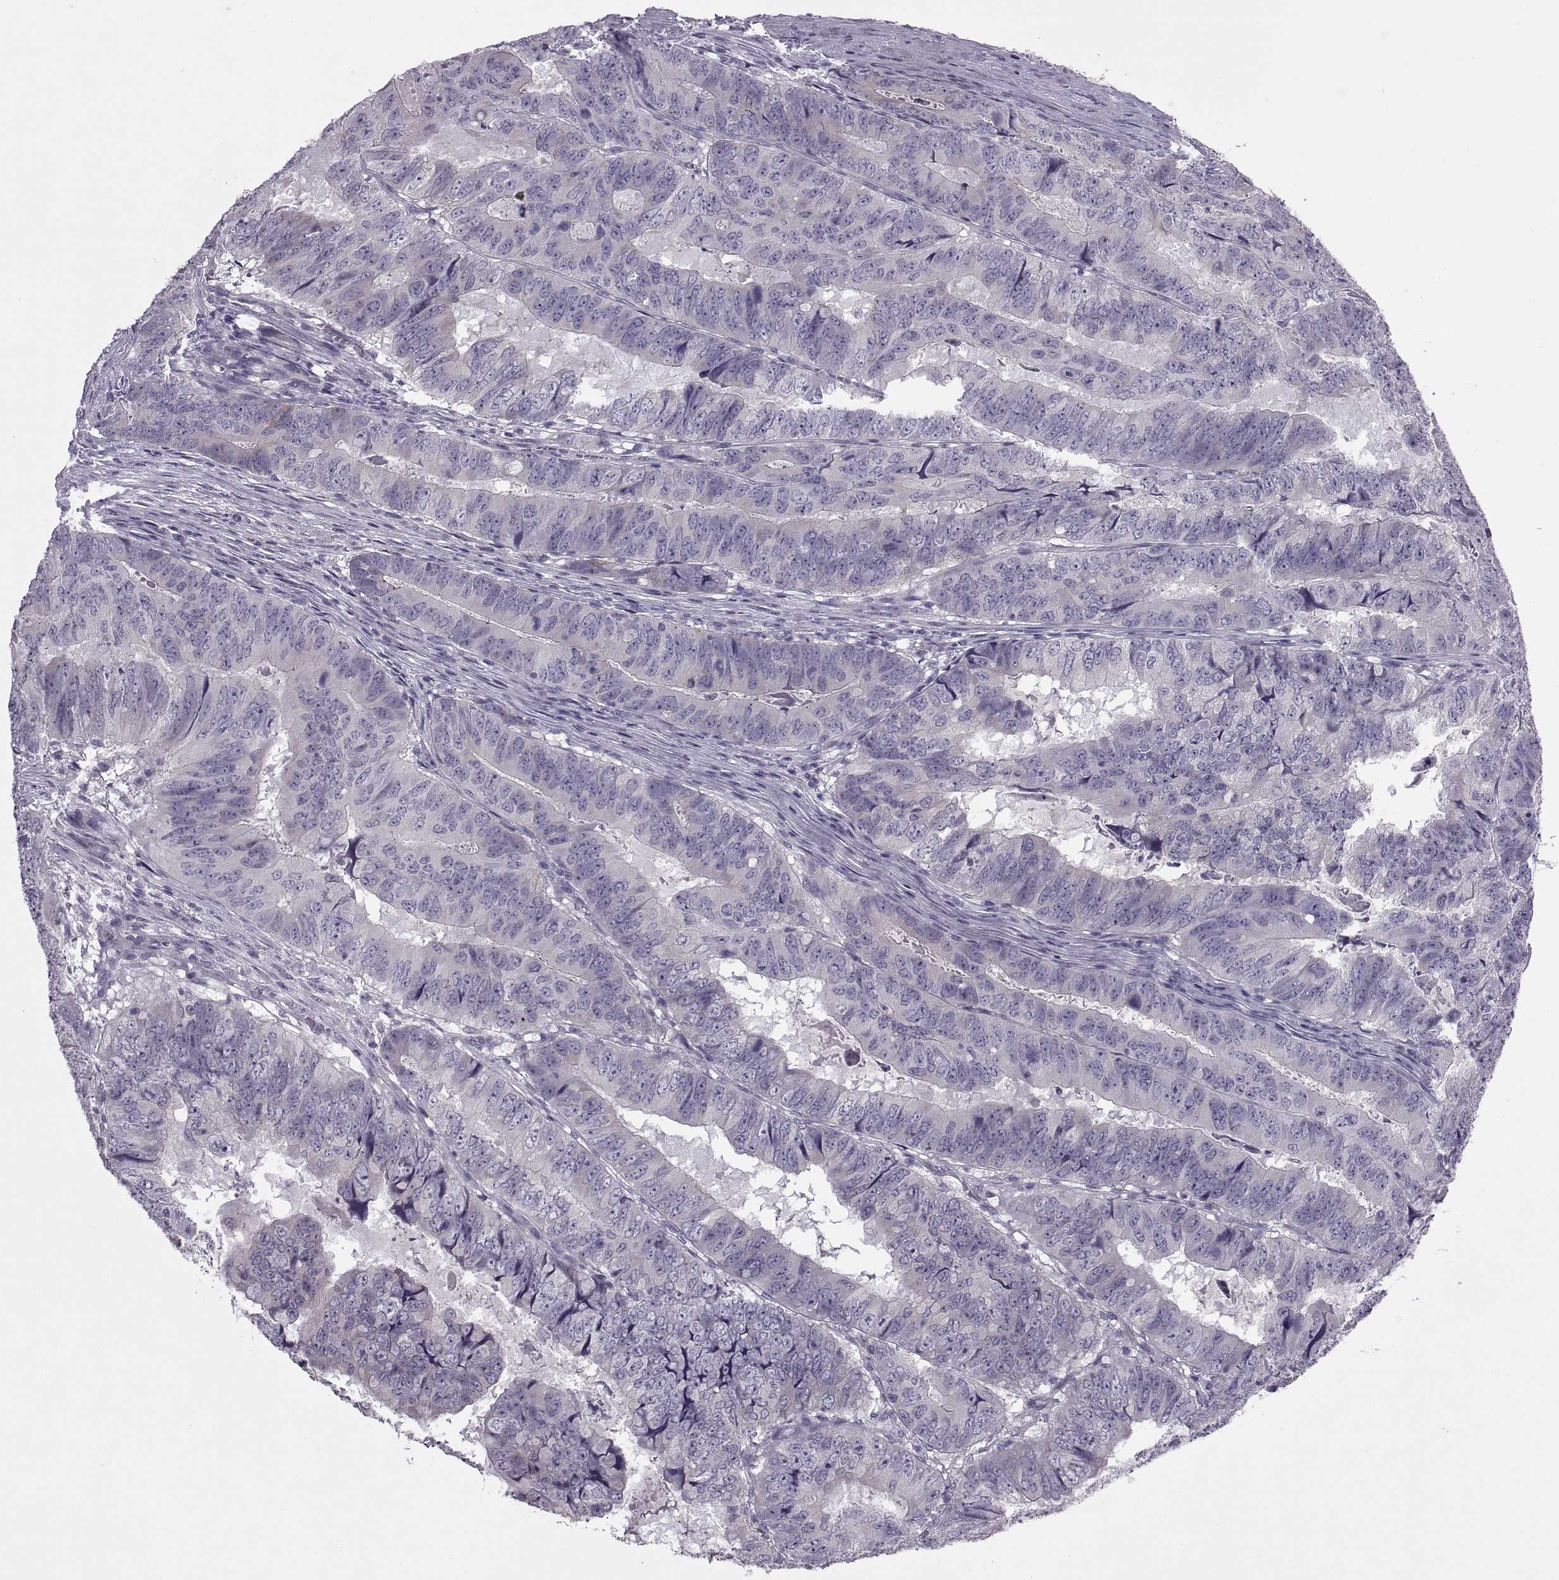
{"staining": {"intensity": "negative", "quantity": "none", "location": "none"}, "tissue": "colorectal cancer", "cell_type": "Tumor cells", "image_type": "cancer", "snomed": [{"axis": "morphology", "description": "Adenocarcinoma, NOS"}, {"axis": "topography", "description": "Colon"}], "caption": "A micrograph of human colorectal cancer (adenocarcinoma) is negative for staining in tumor cells.", "gene": "RIPK4", "patient": {"sex": "male", "age": 79}}